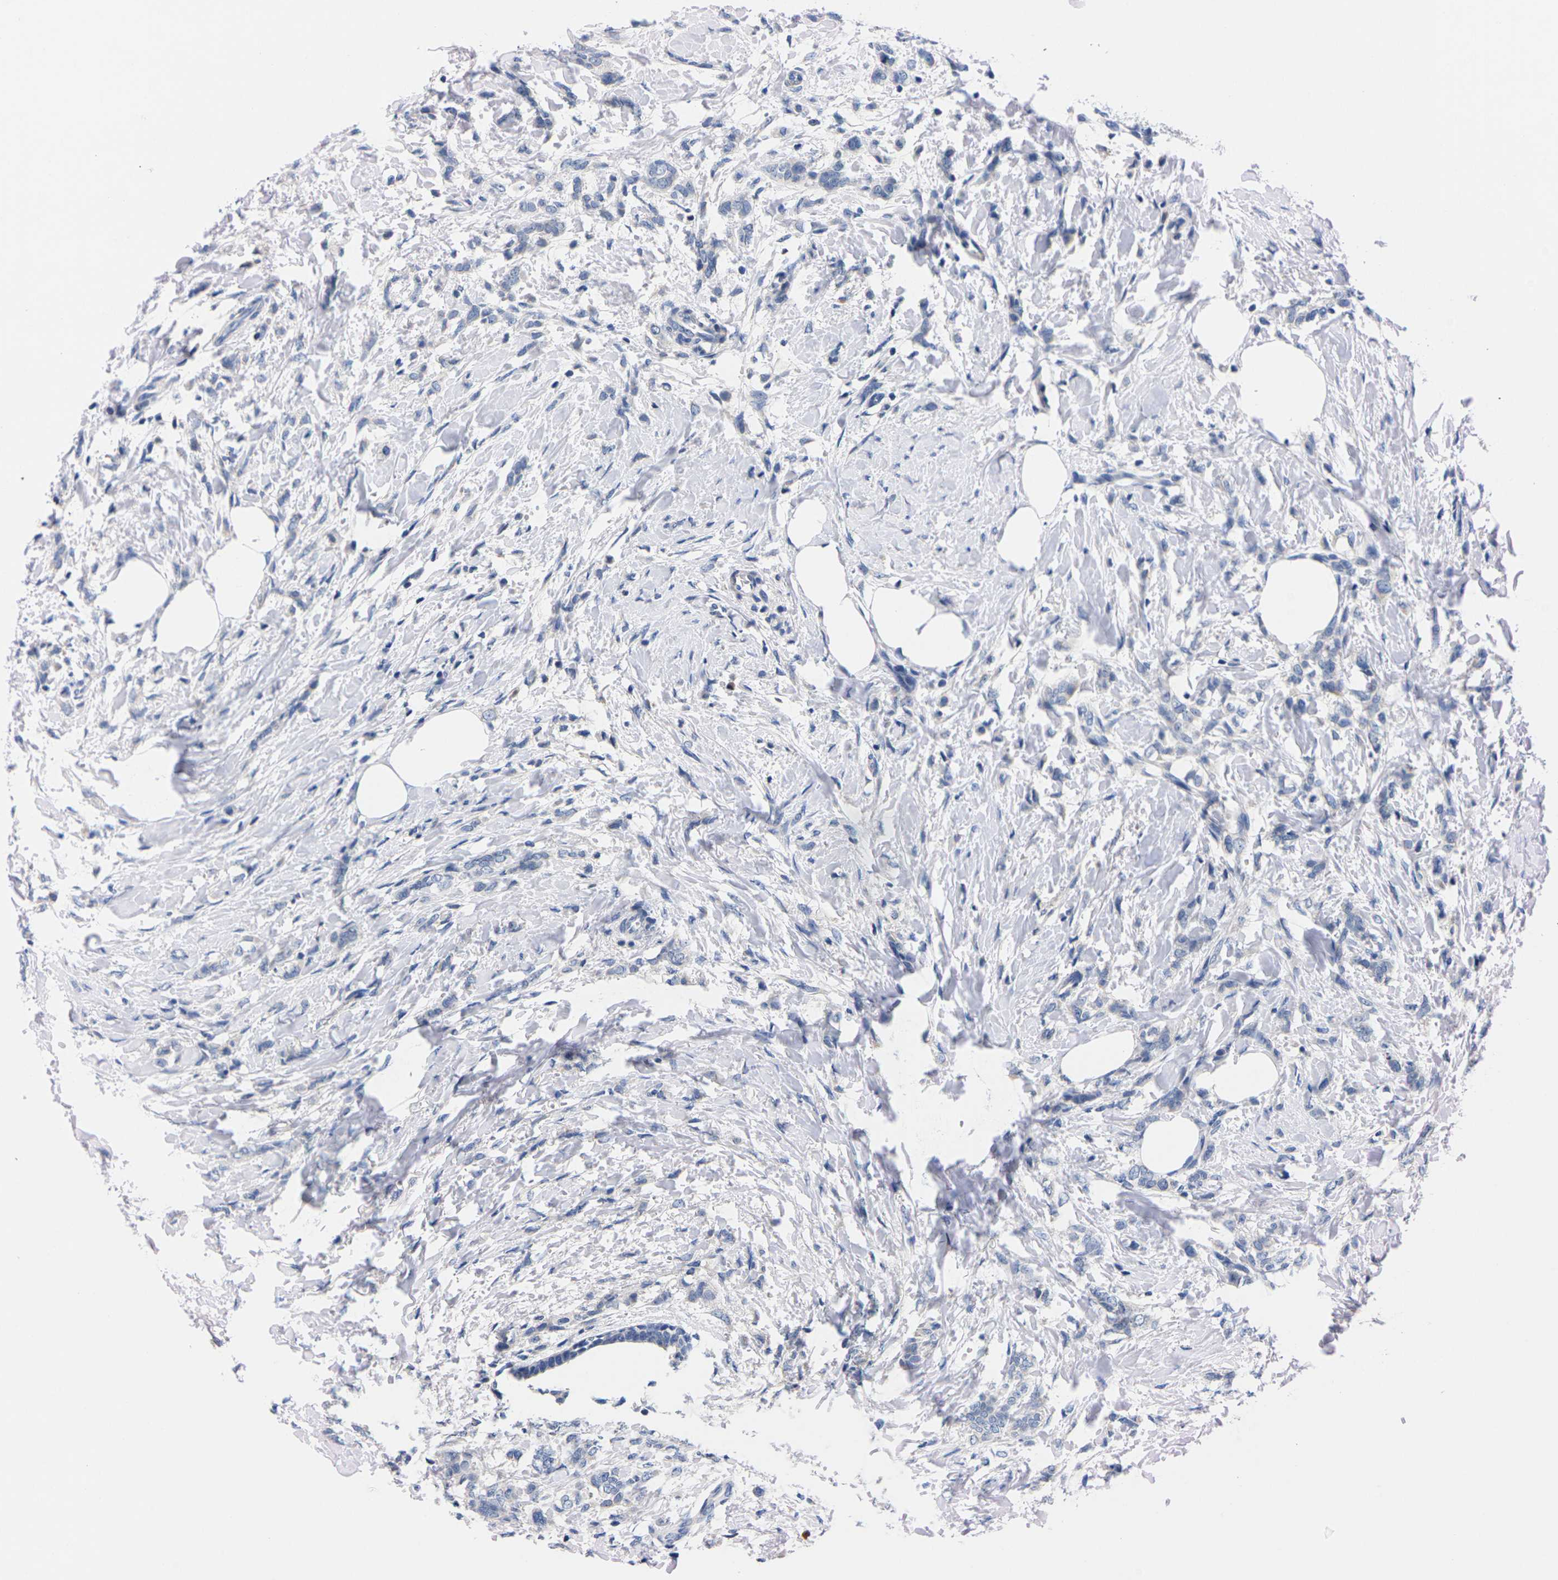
{"staining": {"intensity": "negative", "quantity": "none", "location": "none"}, "tissue": "breast cancer", "cell_type": "Tumor cells", "image_type": "cancer", "snomed": [{"axis": "morphology", "description": "Lobular carcinoma, in situ"}, {"axis": "morphology", "description": "Lobular carcinoma"}, {"axis": "topography", "description": "Breast"}], "caption": "Image shows no protein expression in tumor cells of breast lobular carcinoma in situ tissue.", "gene": "FAM210A", "patient": {"sex": "female", "age": 41}}